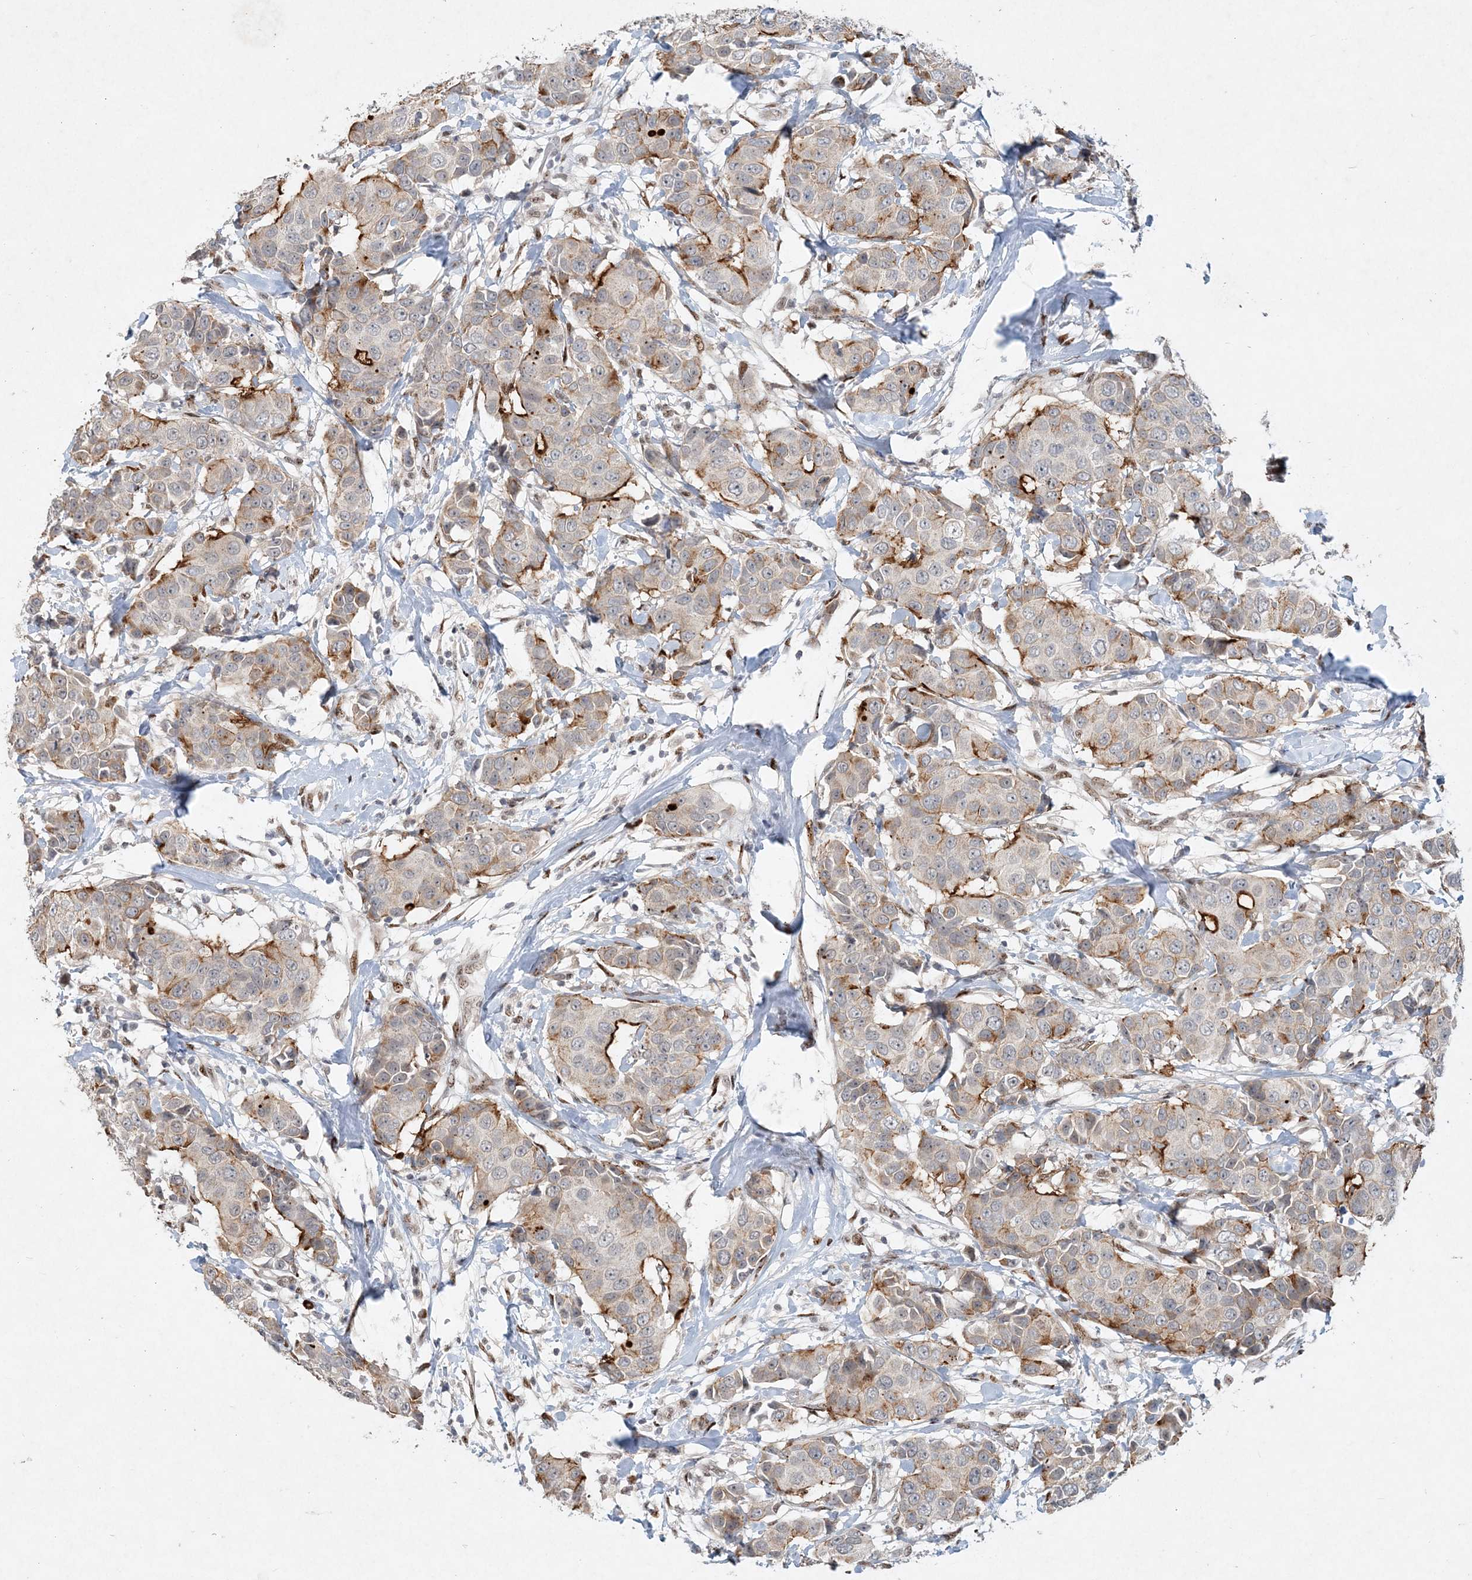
{"staining": {"intensity": "strong", "quantity": "<25%", "location": "cytoplasmic/membranous"}, "tissue": "breast cancer", "cell_type": "Tumor cells", "image_type": "cancer", "snomed": [{"axis": "morphology", "description": "Normal tissue, NOS"}, {"axis": "morphology", "description": "Duct carcinoma"}, {"axis": "topography", "description": "Breast"}], "caption": "Human breast infiltrating ductal carcinoma stained with a brown dye demonstrates strong cytoplasmic/membranous positive expression in about <25% of tumor cells.", "gene": "GIN1", "patient": {"sex": "female", "age": 39}}